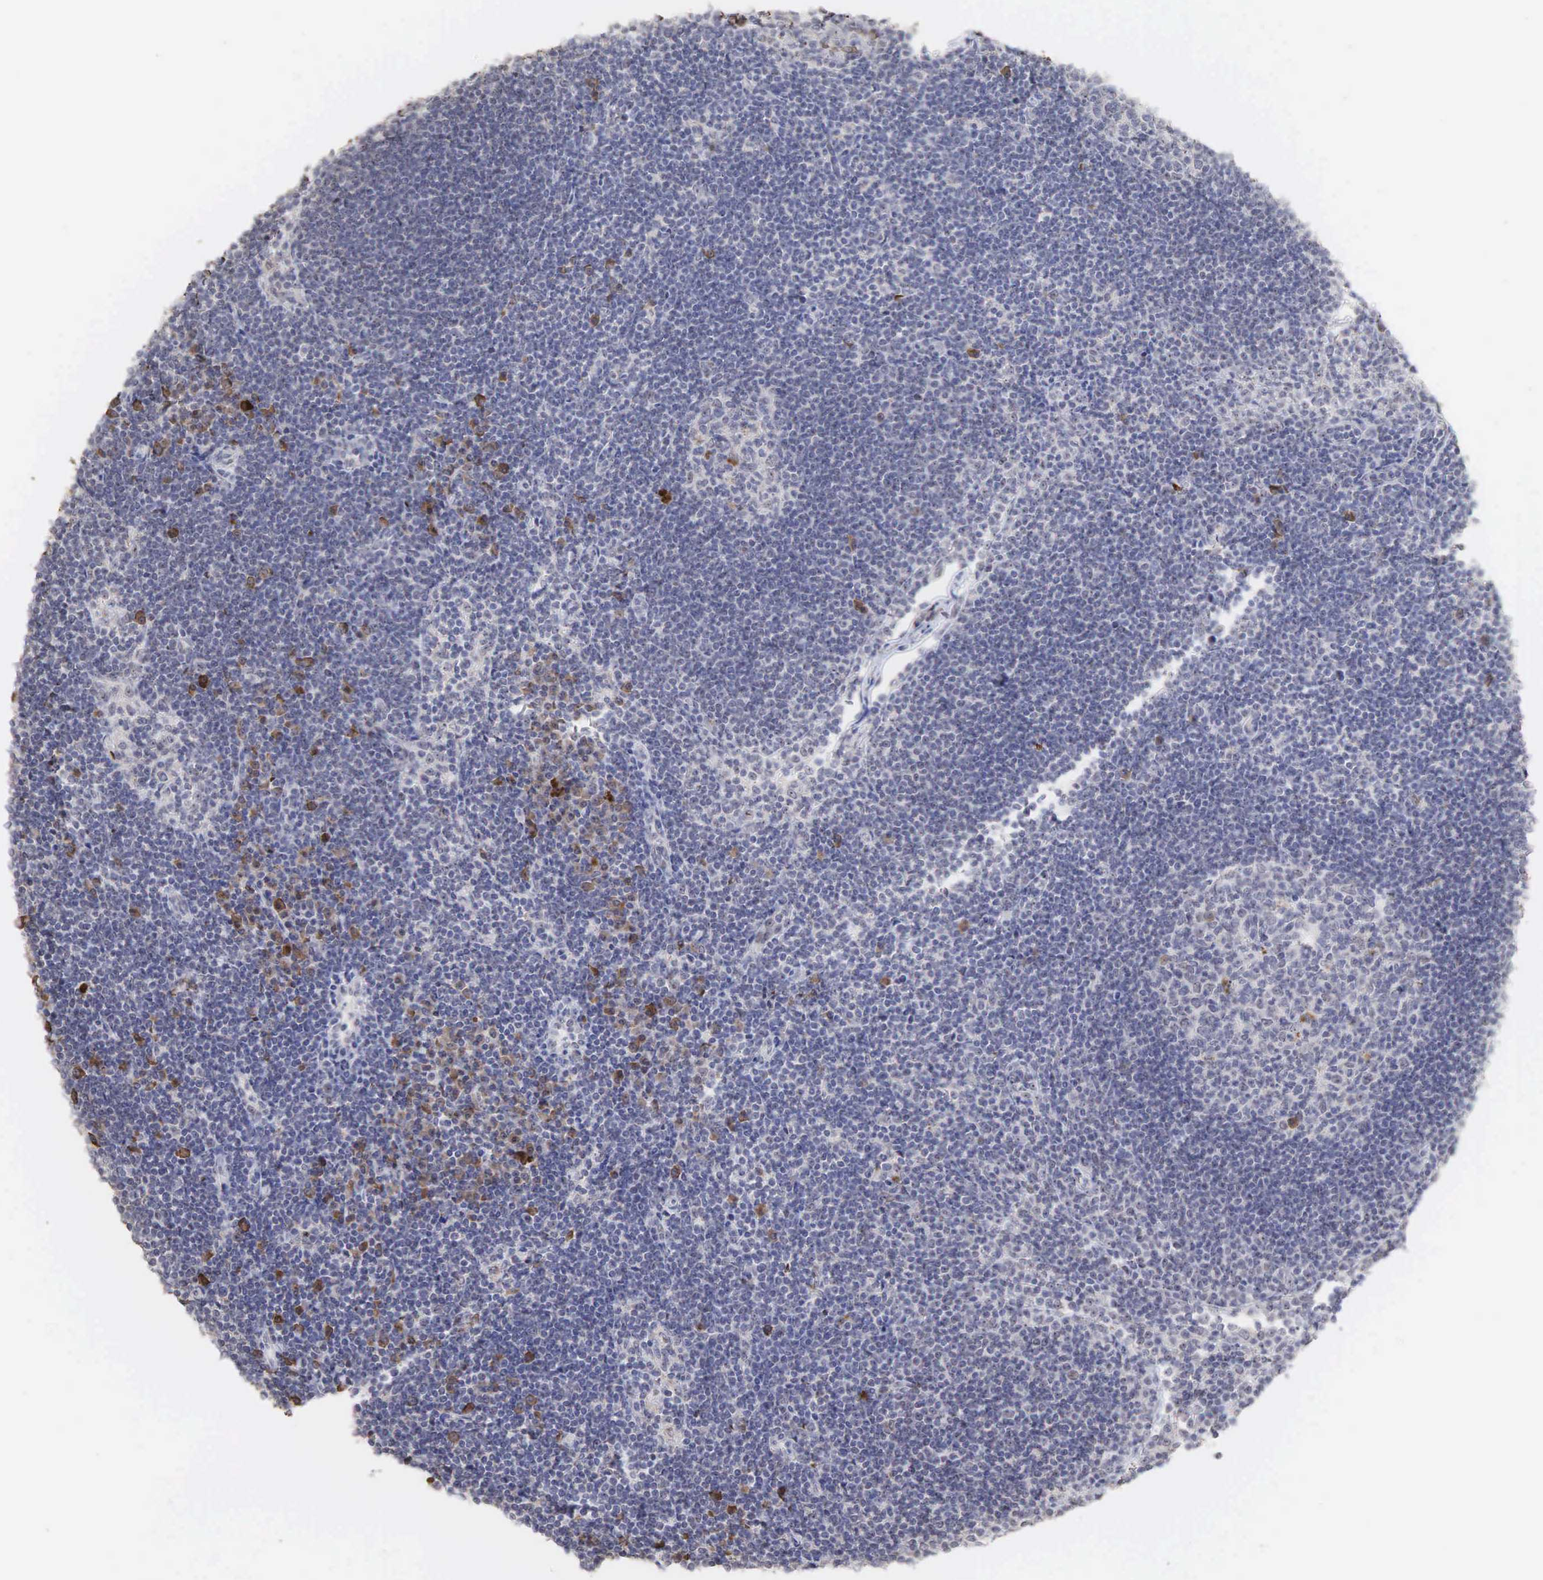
{"staining": {"intensity": "moderate", "quantity": "<25%", "location": "cytoplasmic/membranous"}, "tissue": "lymph node", "cell_type": "Germinal center cells", "image_type": "normal", "snomed": [{"axis": "morphology", "description": "Normal tissue, NOS"}, {"axis": "topography", "description": "Lymph node"}], "caption": "The micrograph shows a brown stain indicating the presence of a protein in the cytoplasmic/membranous of germinal center cells in lymph node. The protein is shown in brown color, while the nuclei are stained blue.", "gene": "DKC1", "patient": {"sex": "female", "age": 53}}